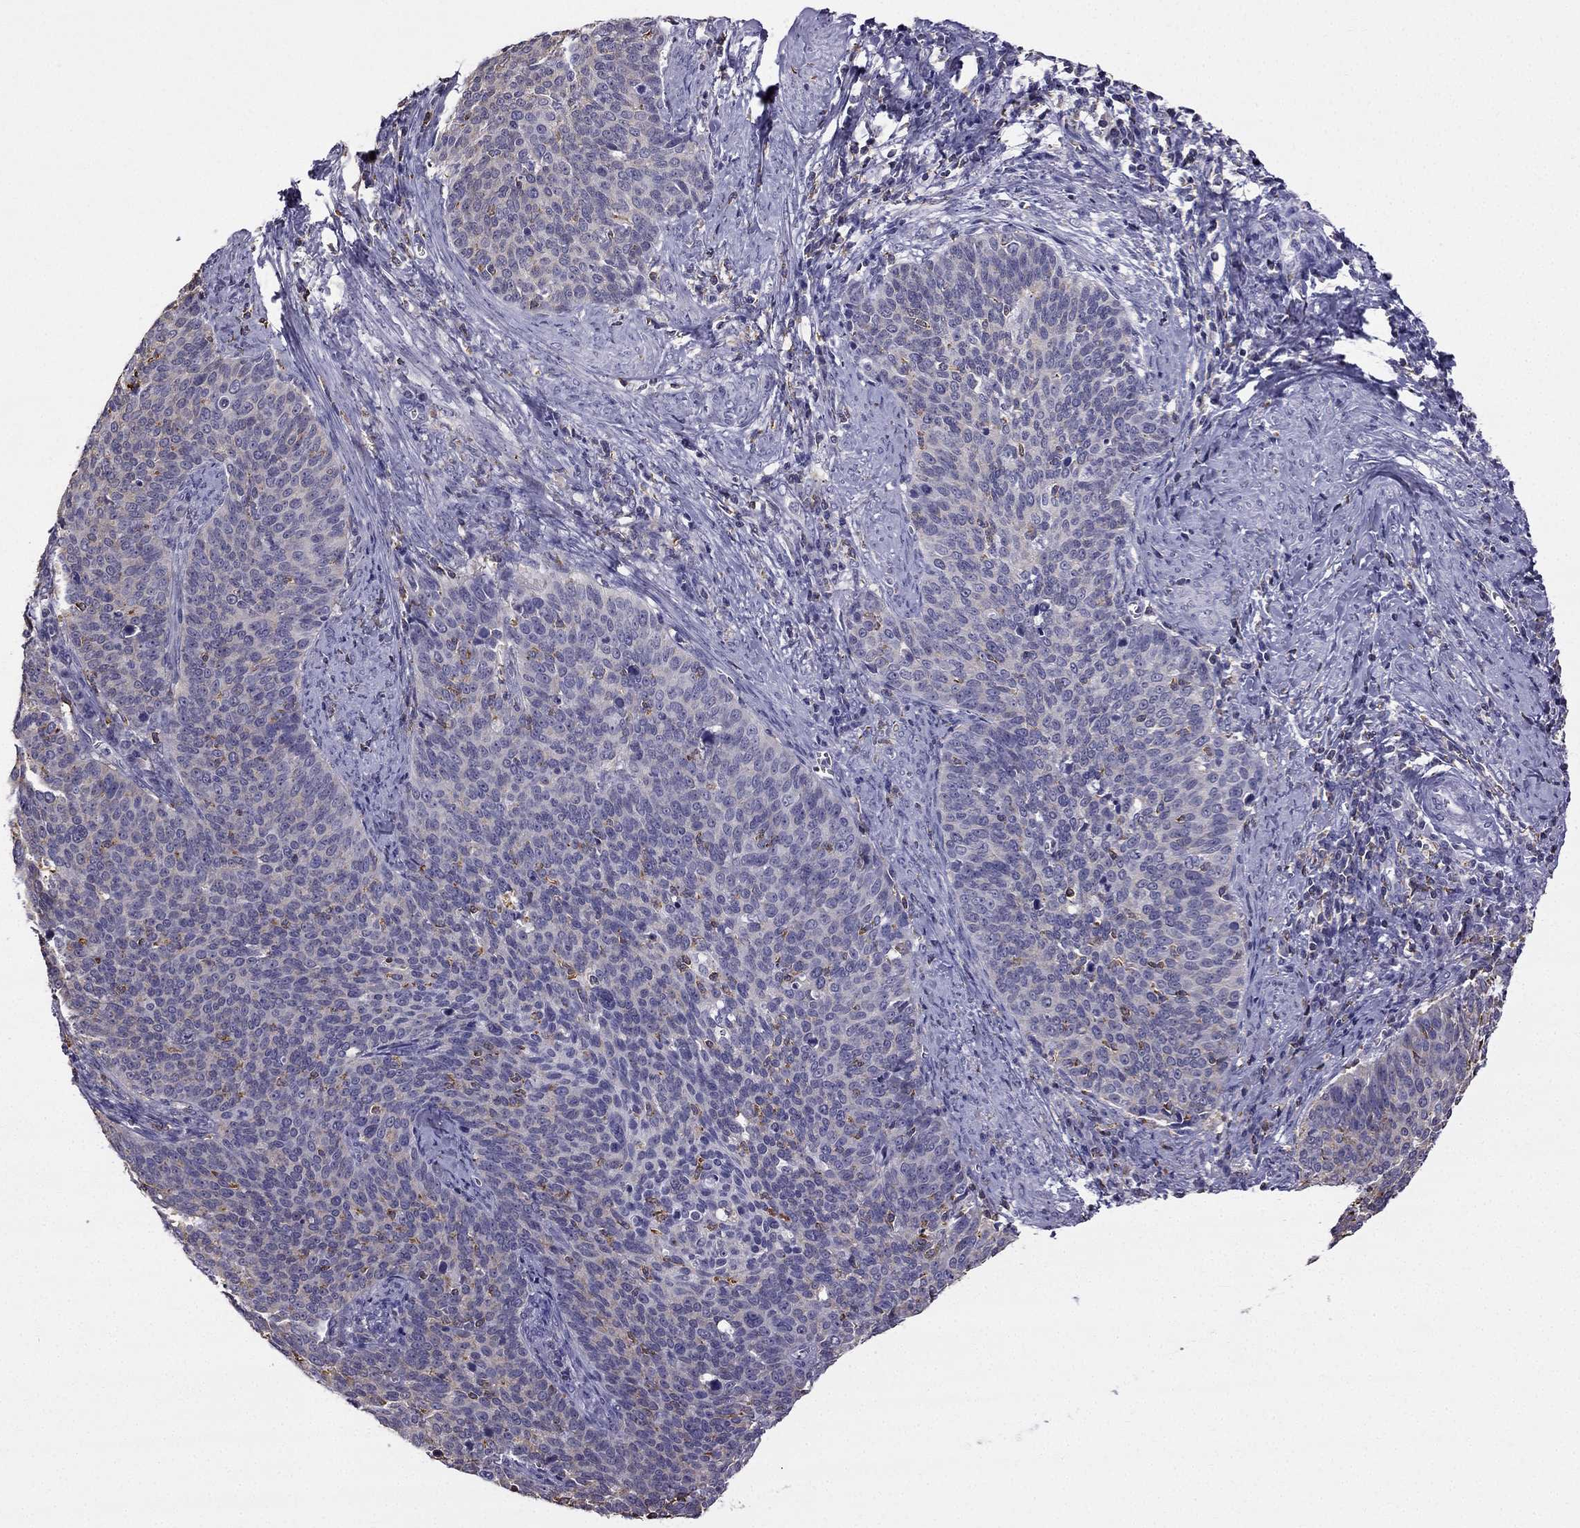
{"staining": {"intensity": "negative", "quantity": "none", "location": "none"}, "tissue": "cervical cancer", "cell_type": "Tumor cells", "image_type": "cancer", "snomed": [{"axis": "morphology", "description": "Normal tissue, NOS"}, {"axis": "morphology", "description": "Squamous cell carcinoma, NOS"}, {"axis": "topography", "description": "Cervix"}], "caption": "Tumor cells are negative for brown protein staining in squamous cell carcinoma (cervical). (Brightfield microscopy of DAB IHC at high magnification).", "gene": "CCK", "patient": {"sex": "female", "age": 39}}